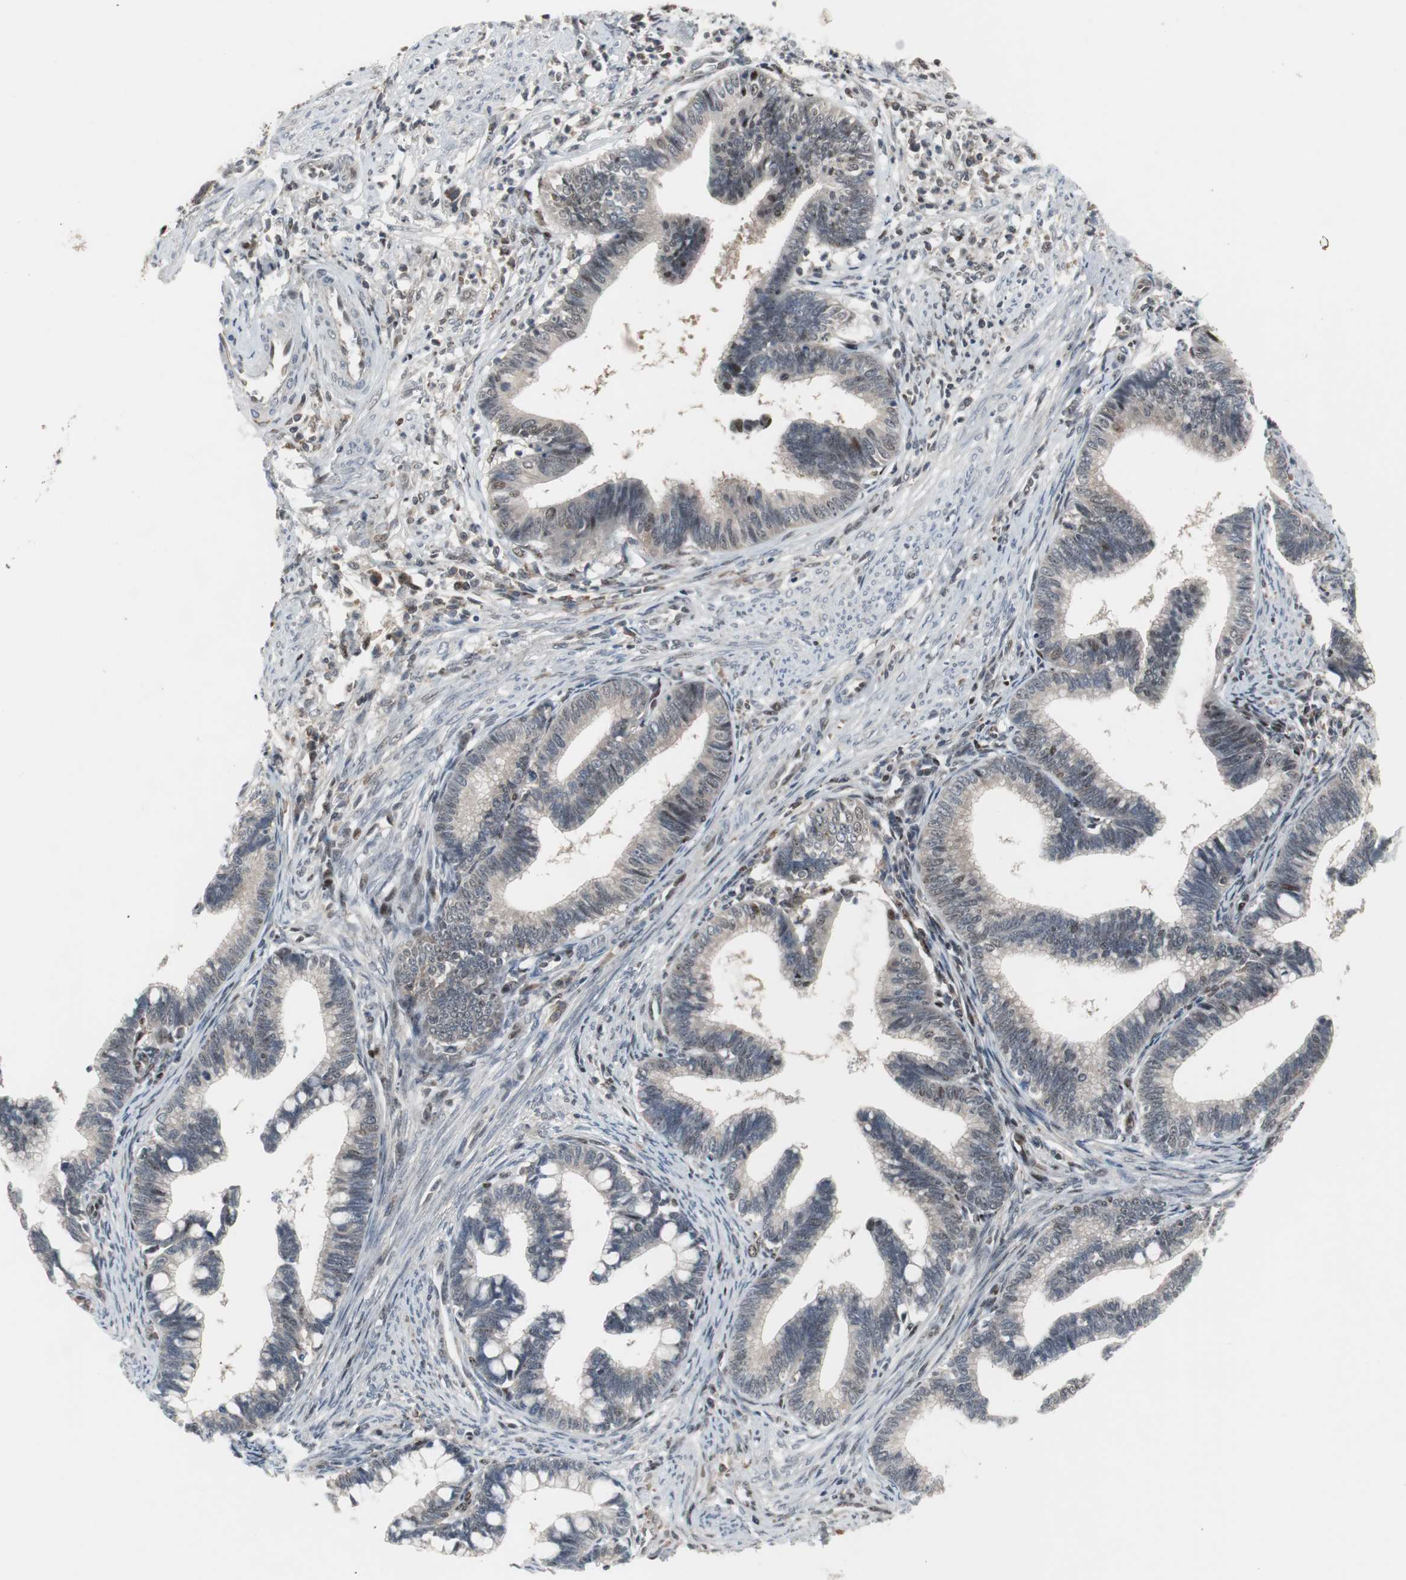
{"staining": {"intensity": "negative", "quantity": "none", "location": "none"}, "tissue": "cervical cancer", "cell_type": "Tumor cells", "image_type": "cancer", "snomed": [{"axis": "morphology", "description": "Adenocarcinoma, NOS"}, {"axis": "topography", "description": "Cervix"}], "caption": "Immunohistochemistry of human cervical cancer exhibits no staining in tumor cells. (Stains: DAB (3,3'-diaminobenzidine) immunohistochemistry (IHC) with hematoxylin counter stain, Microscopy: brightfield microscopy at high magnification).", "gene": "GRK2", "patient": {"sex": "female", "age": 36}}